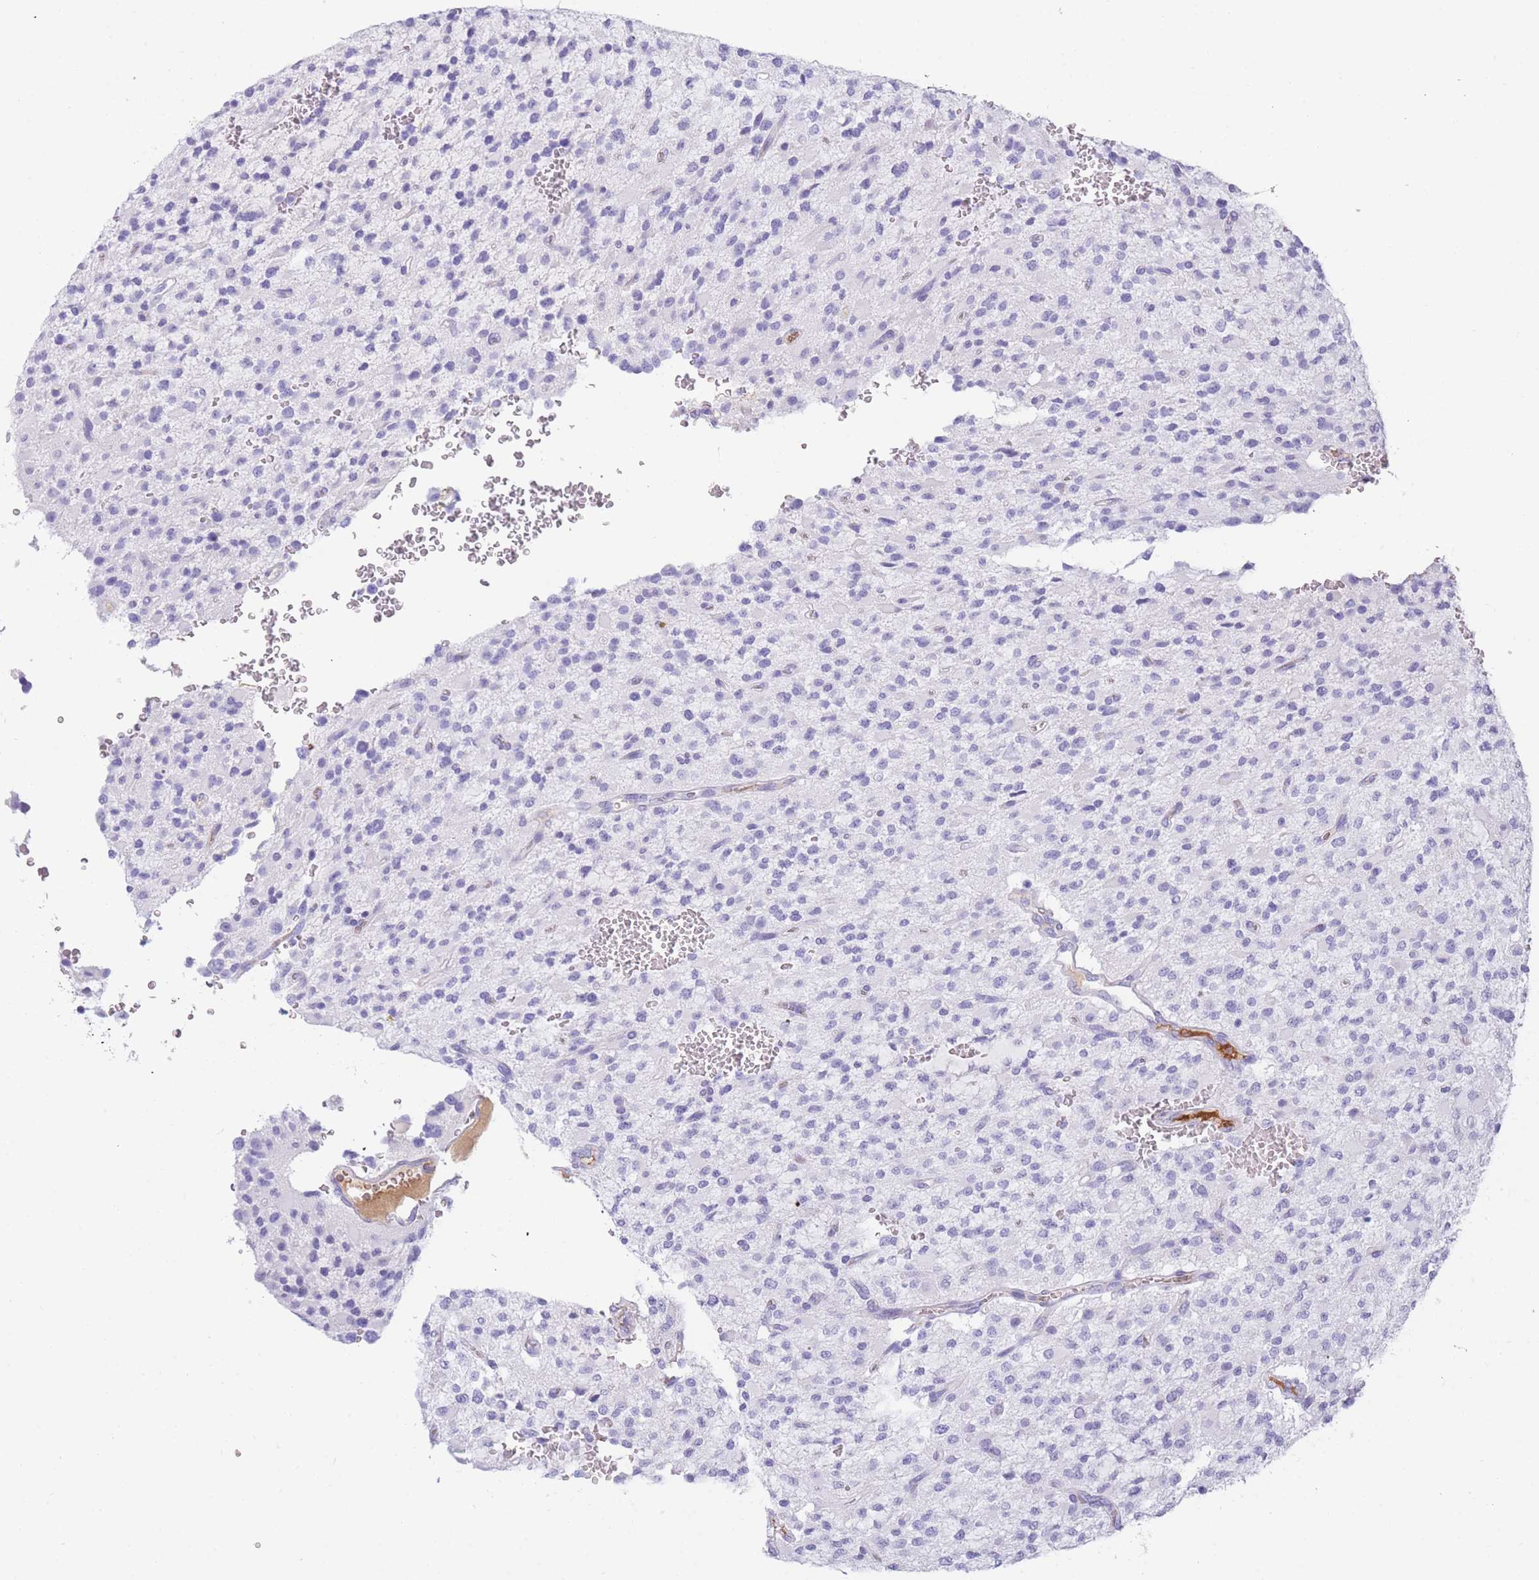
{"staining": {"intensity": "negative", "quantity": "none", "location": "none"}, "tissue": "glioma", "cell_type": "Tumor cells", "image_type": "cancer", "snomed": [{"axis": "morphology", "description": "Glioma, malignant, High grade"}, {"axis": "topography", "description": "Brain"}], "caption": "This is a histopathology image of immunohistochemistry (IHC) staining of glioma, which shows no staining in tumor cells.", "gene": "TNFSF11", "patient": {"sex": "male", "age": 34}}